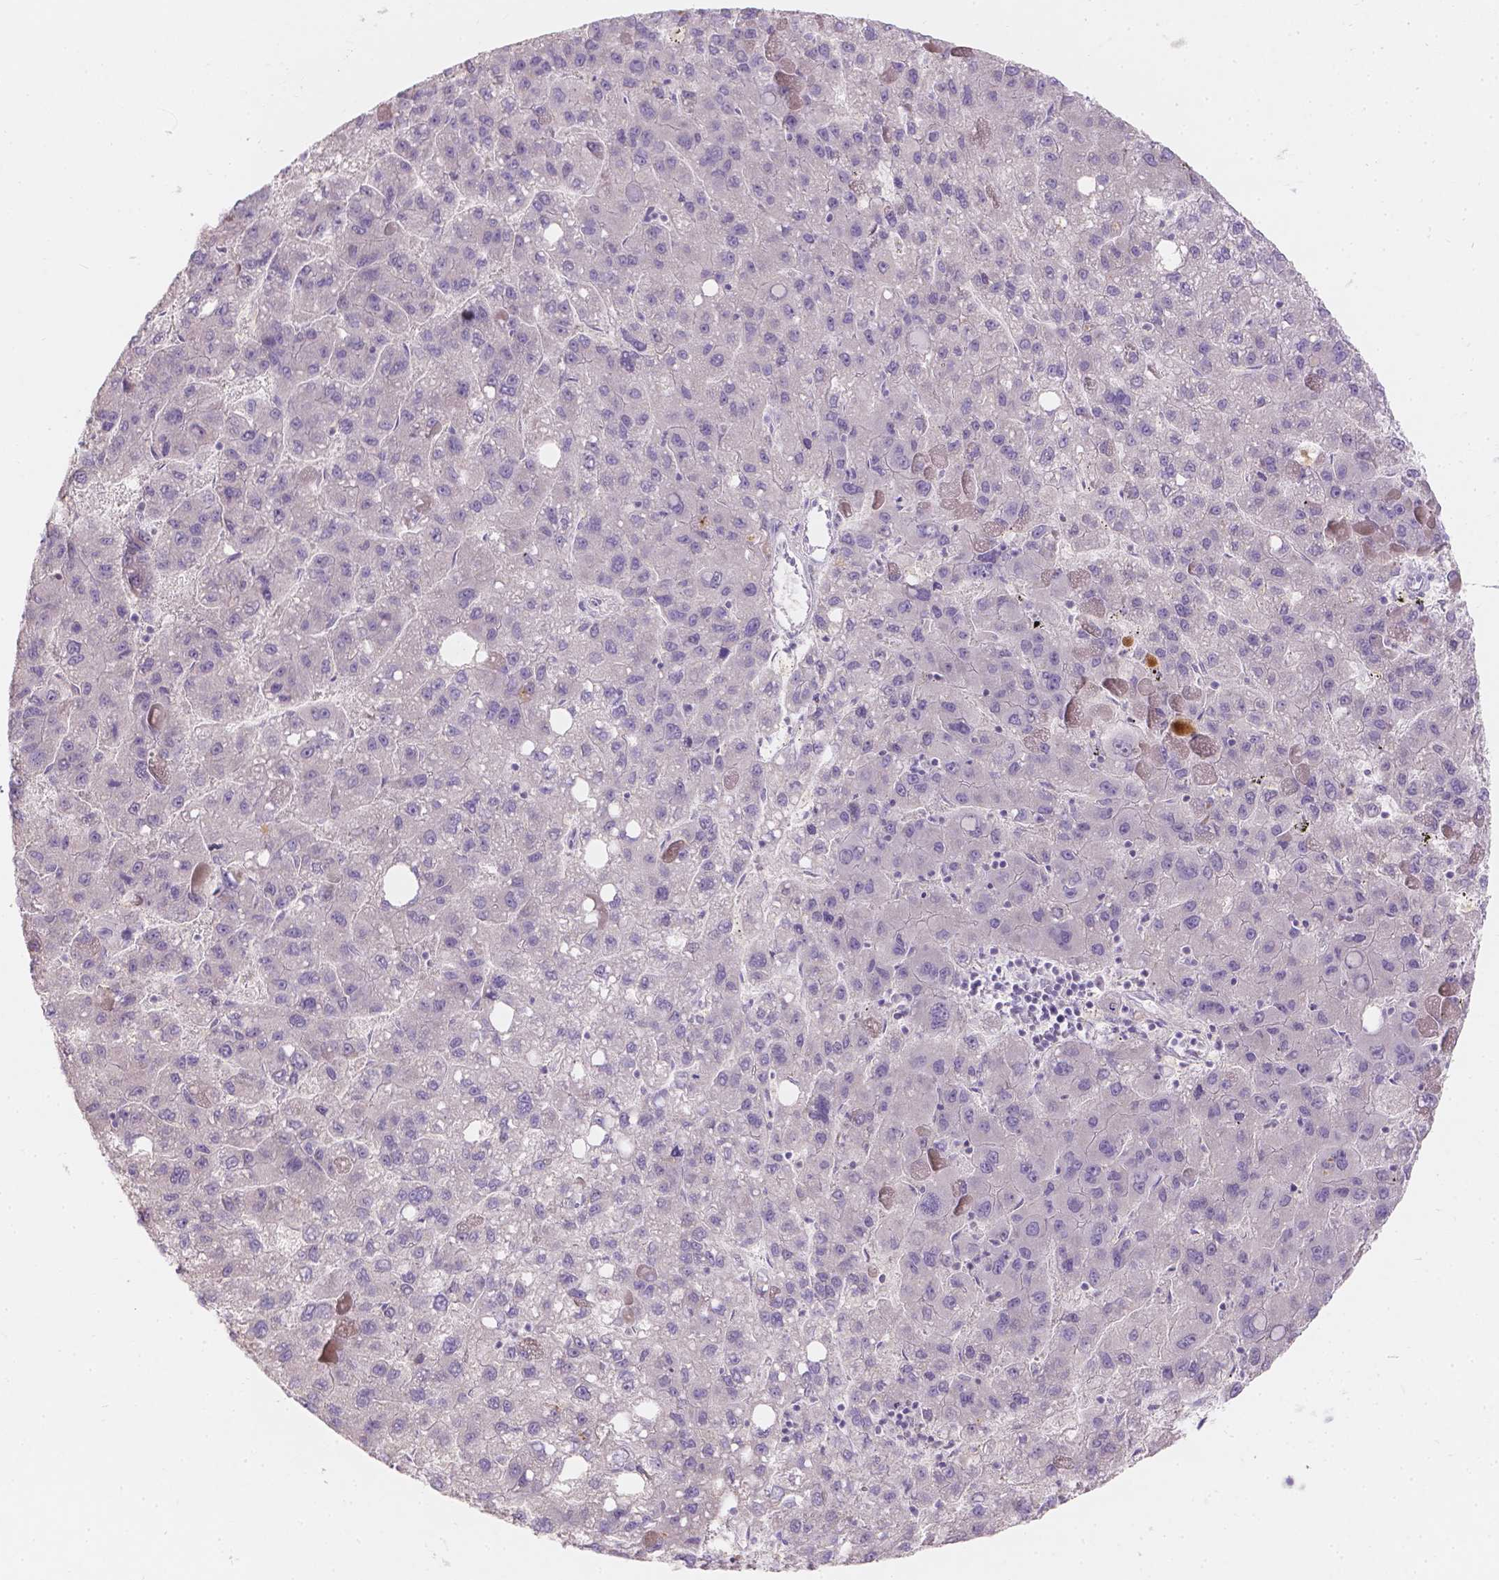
{"staining": {"intensity": "negative", "quantity": "none", "location": "none"}, "tissue": "liver cancer", "cell_type": "Tumor cells", "image_type": "cancer", "snomed": [{"axis": "morphology", "description": "Carcinoma, Hepatocellular, NOS"}, {"axis": "topography", "description": "Liver"}], "caption": "Tumor cells are negative for protein expression in human liver cancer.", "gene": "DCAF4L1", "patient": {"sex": "female", "age": 82}}